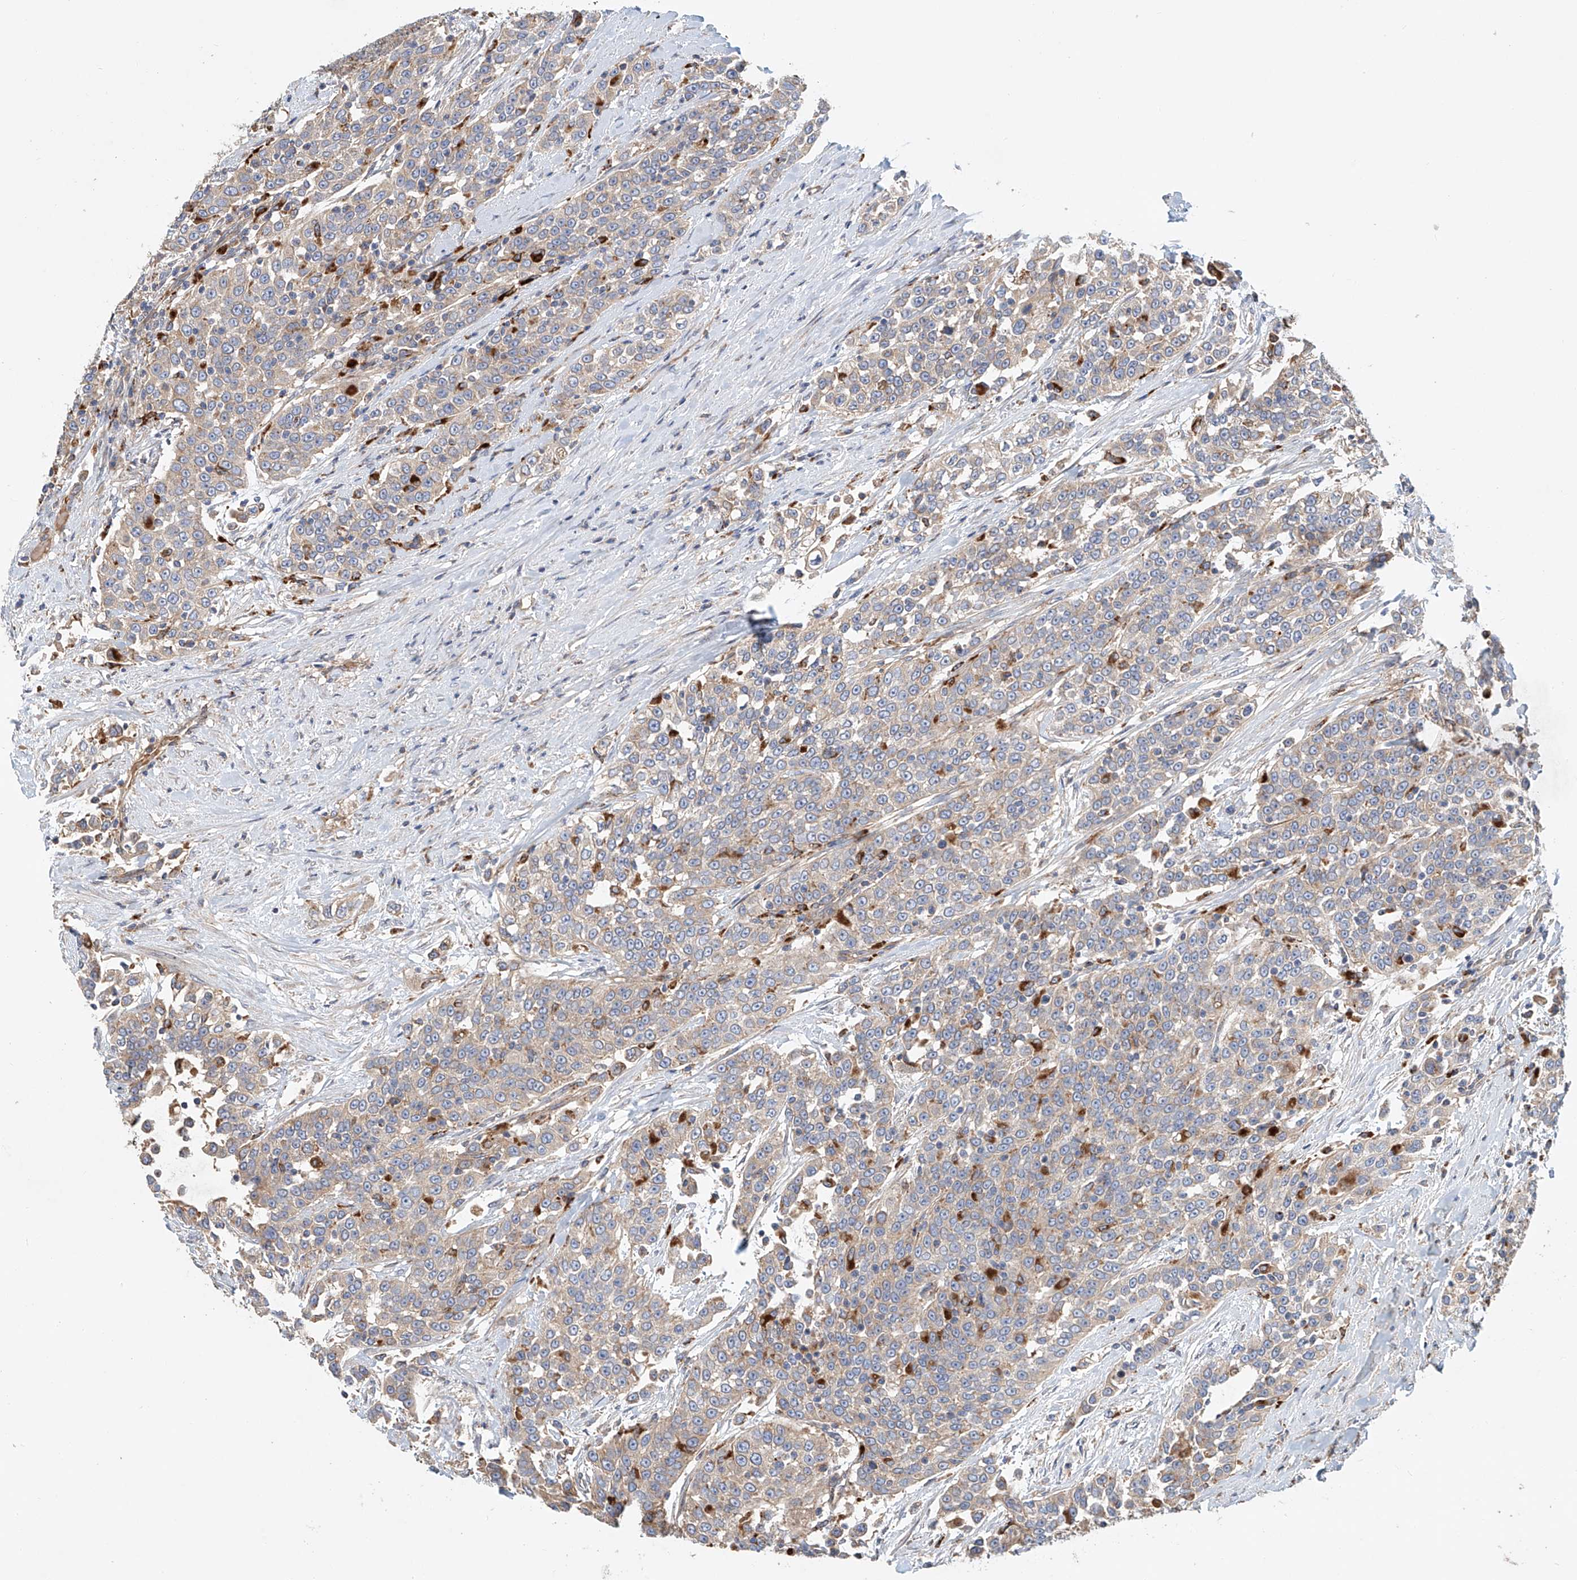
{"staining": {"intensity": "moderate", "quantity": "<25%", "location": "cytoplasmic/membranous"}, "tissue": "urothelial cancer", "cell_type": "Tumor cells", "image_type": "cancer", "snomed": [{"axis": "morphology", "description": "Urothelial carcinoma, High grade"}, {"axis": "topography", "description": "Urinary bladder"}], "caption": "This is a histology image of immunohistochemistry staining of urothelial cancer, which shows moderate staining in the cytoplasmic/membranous of tumor cells.", "gene": "HGSNAT", "patient": {"sex": "female", "age": 80}}